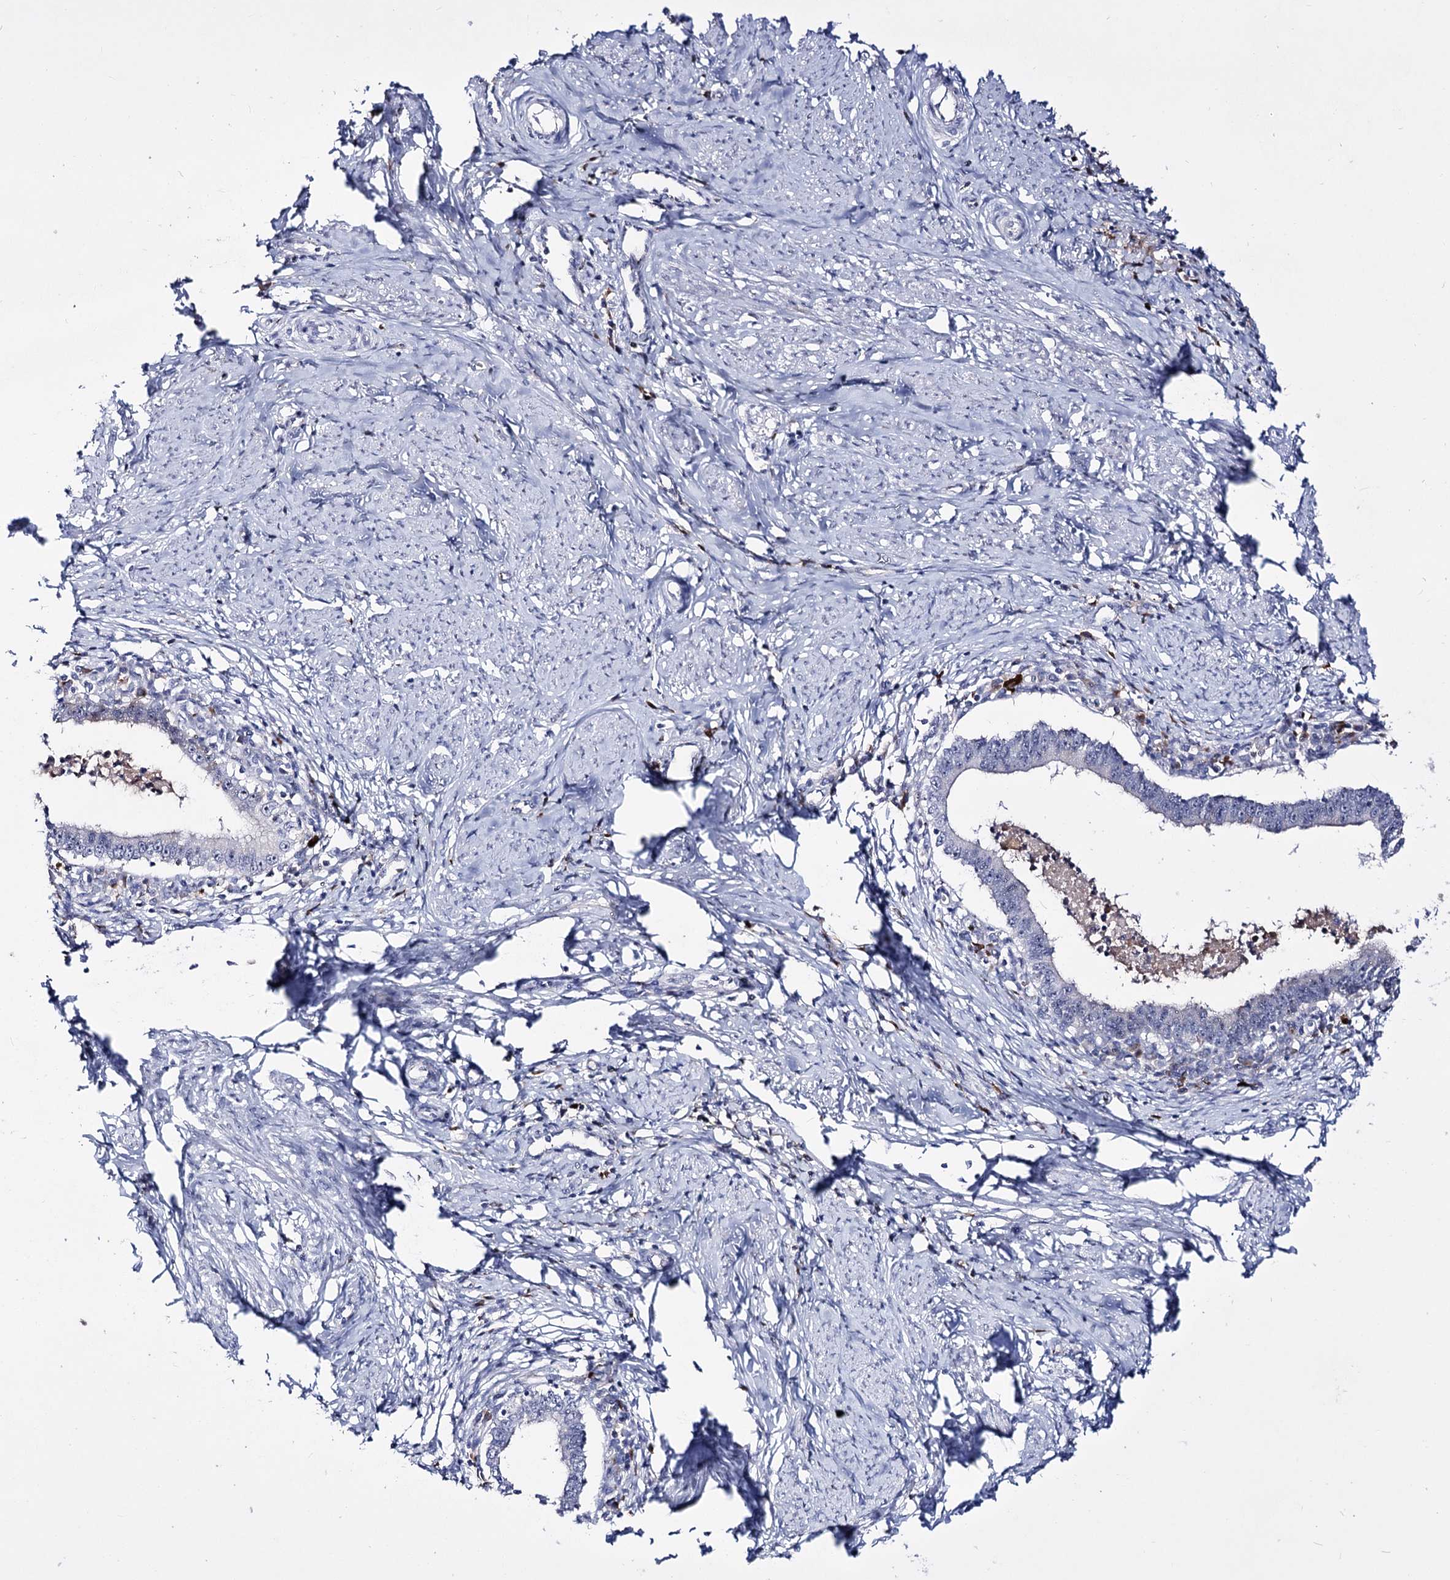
{"staining": {"intensity": "negative", "quantity": "none", "location": "none"}, "tissue": "cervical cancer", "cell_type": "Tumor cells", "image_type": "cancer", "snomed": [{"axis": "morphology", "description": "Adenocarcinoma, NOS"}, {"axis": "topography", "description": "Cervix"}], "caption": "IHC of human cervical adenocarcinoma displays no positivity in tumor cells.", "gene": "PCGF5", "patient": {"sex": "female", "age": 36}}